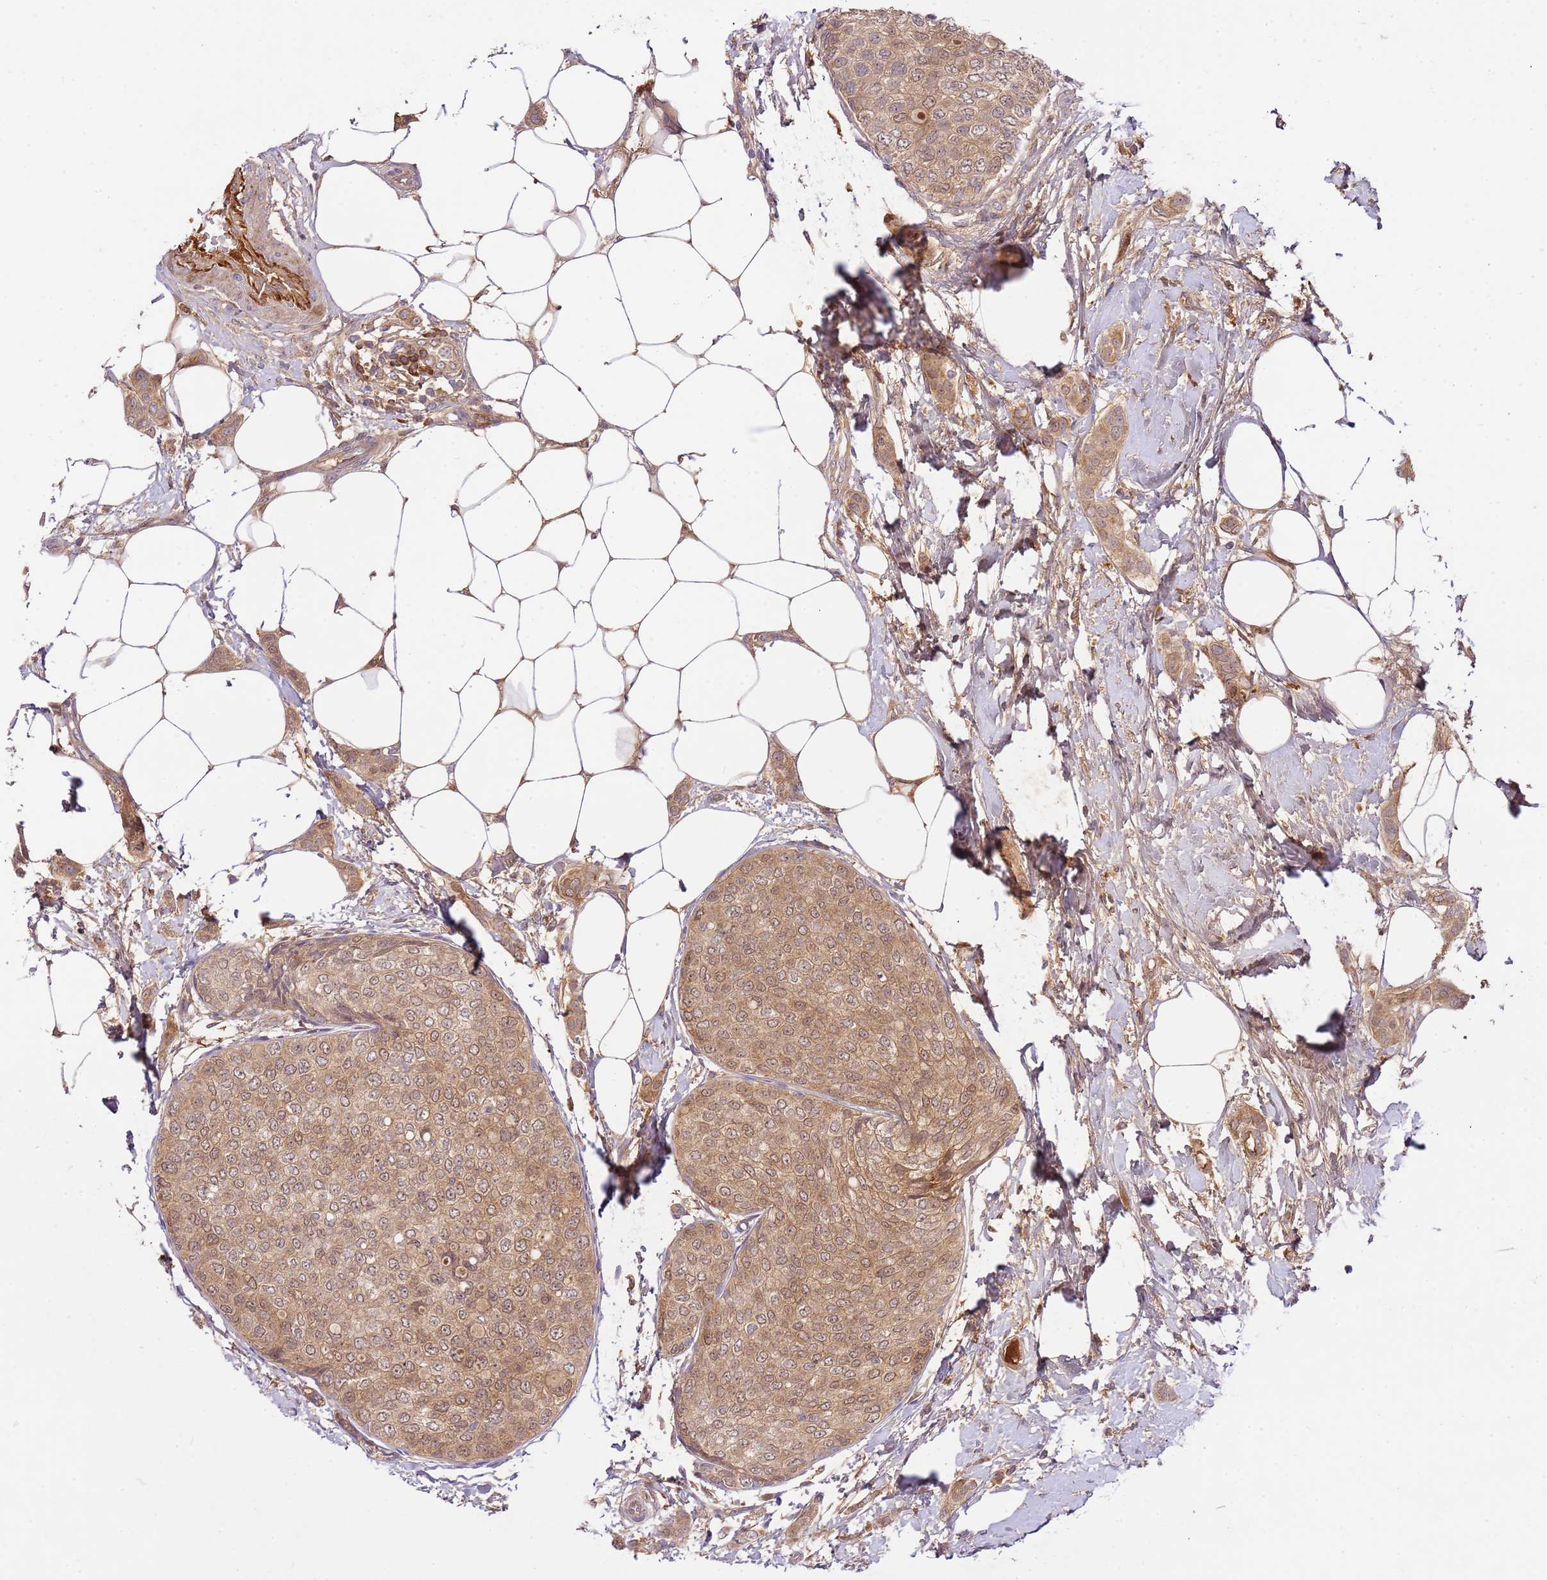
{"staining": {"intensity": "moderate", "quantity": ">75%", "location": "cytoplasmic/membranous"}, "tissue": "breast cancer", "cell_type": "Tumor cells", "image_type": "cancer", "snomed": [{"axis": "morphology", "description": "Duct carcinoma"}, {"axis": "topography", "description": "Breast"}], "caption": "The micrograph reveals staining of breast invasive ductal carcinoma, revealing moderate cytoplasmic/membranous protein expression (brown color) within tumor cells.", "gene": "C8G", "patient": {"sex": "female", "age": 72}}